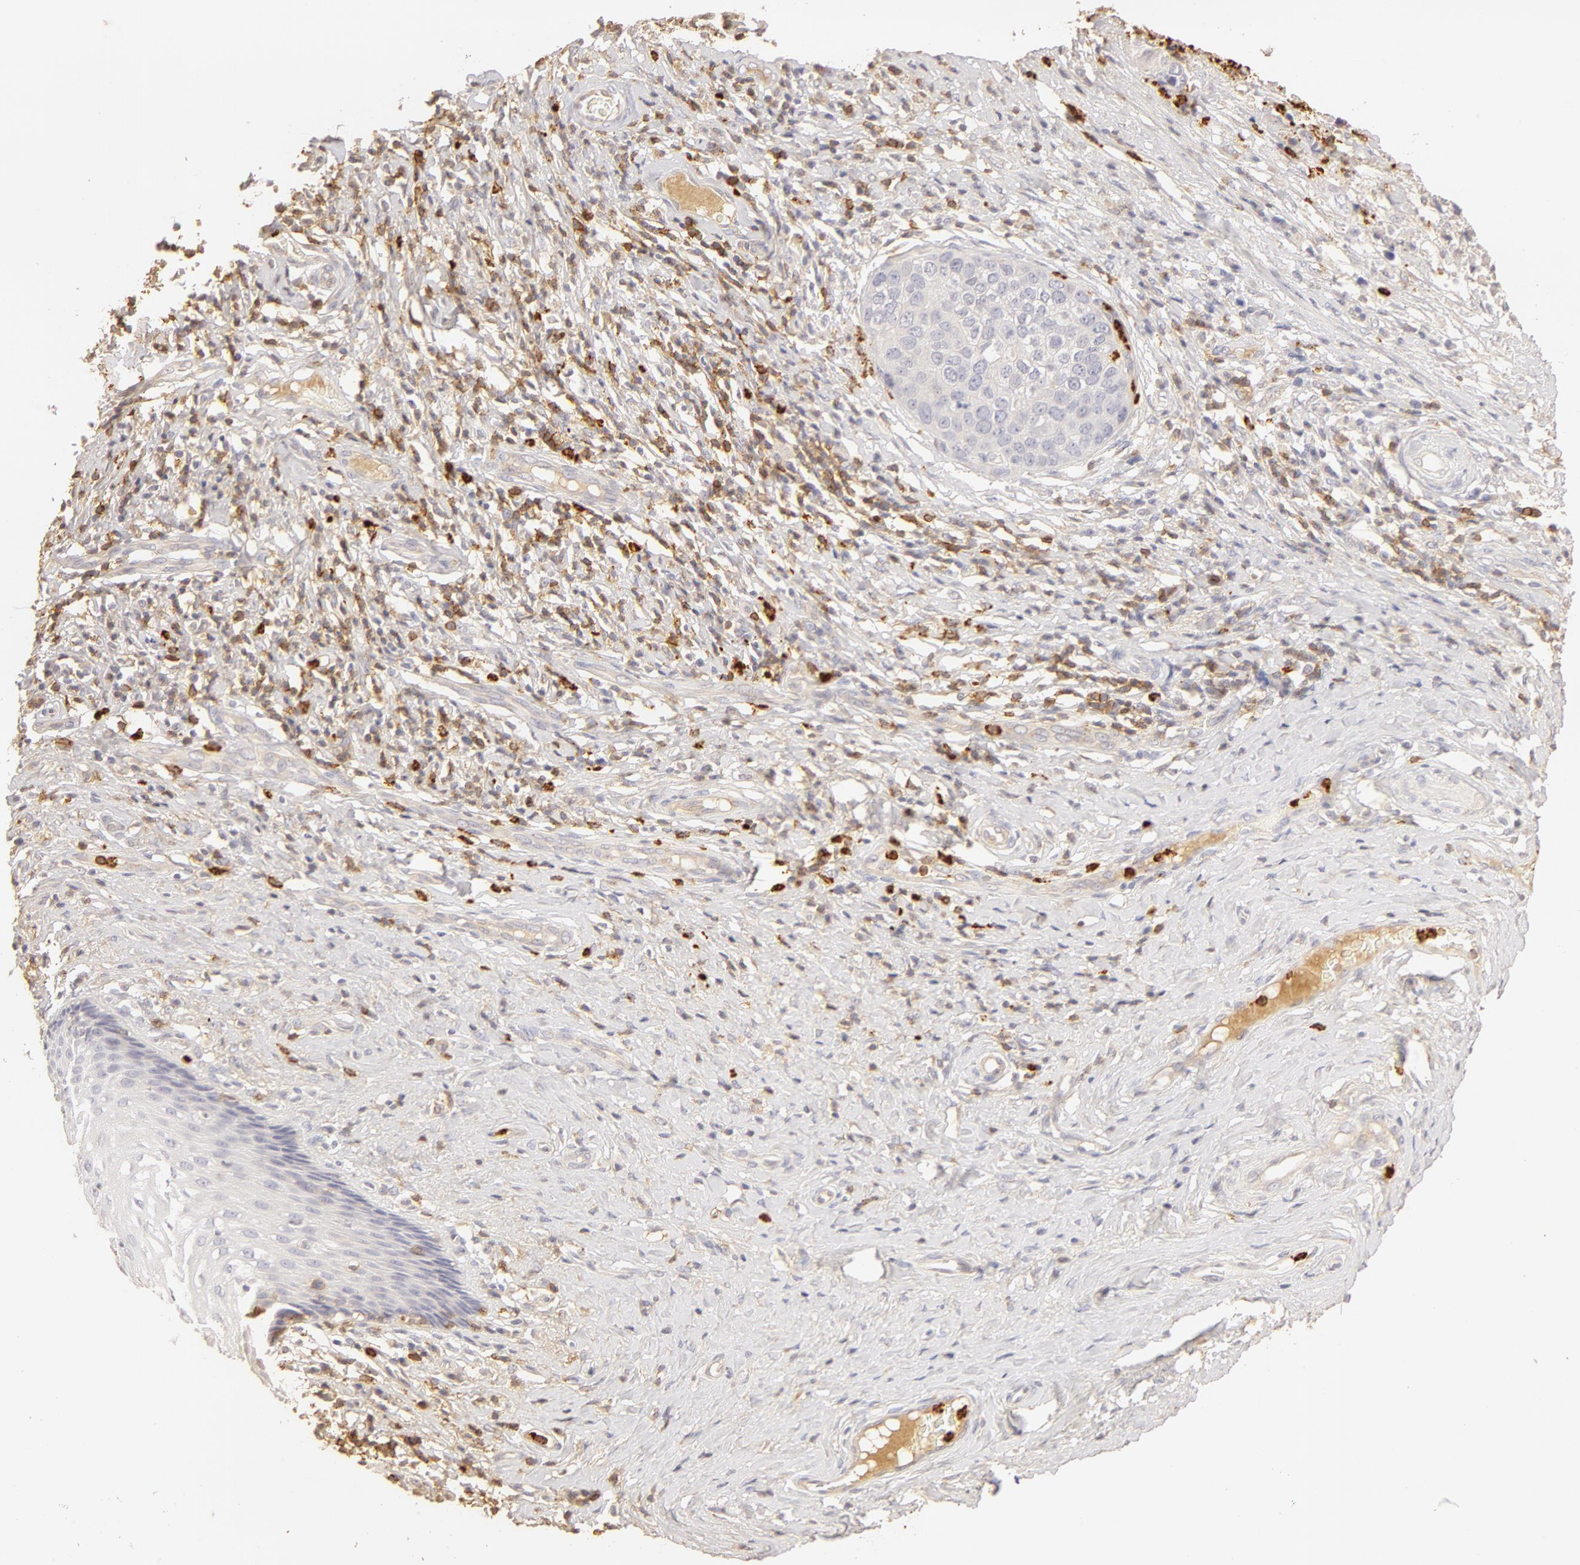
{"staining": {"intensity": "negative", "quantity": "none", "location": "none"}, "tissue": "cervical cancer", "cell_type": "Tumor cells", "image_type": "cancer", "snomed": [{"axis": "morphology", "description": "Squamous cell carcinoma, NOS"}, {"axis": "topography", "description": "Cervix"}], "caption": "An immunohistochemistry (IHC) histopathology image of cervical squamous cell carcinoma is shown. There is no staining in tumor cells of cervical squamous cell carcinoma.", "gene": "C1R", "patient": {"sex": "female", "age": 54}}